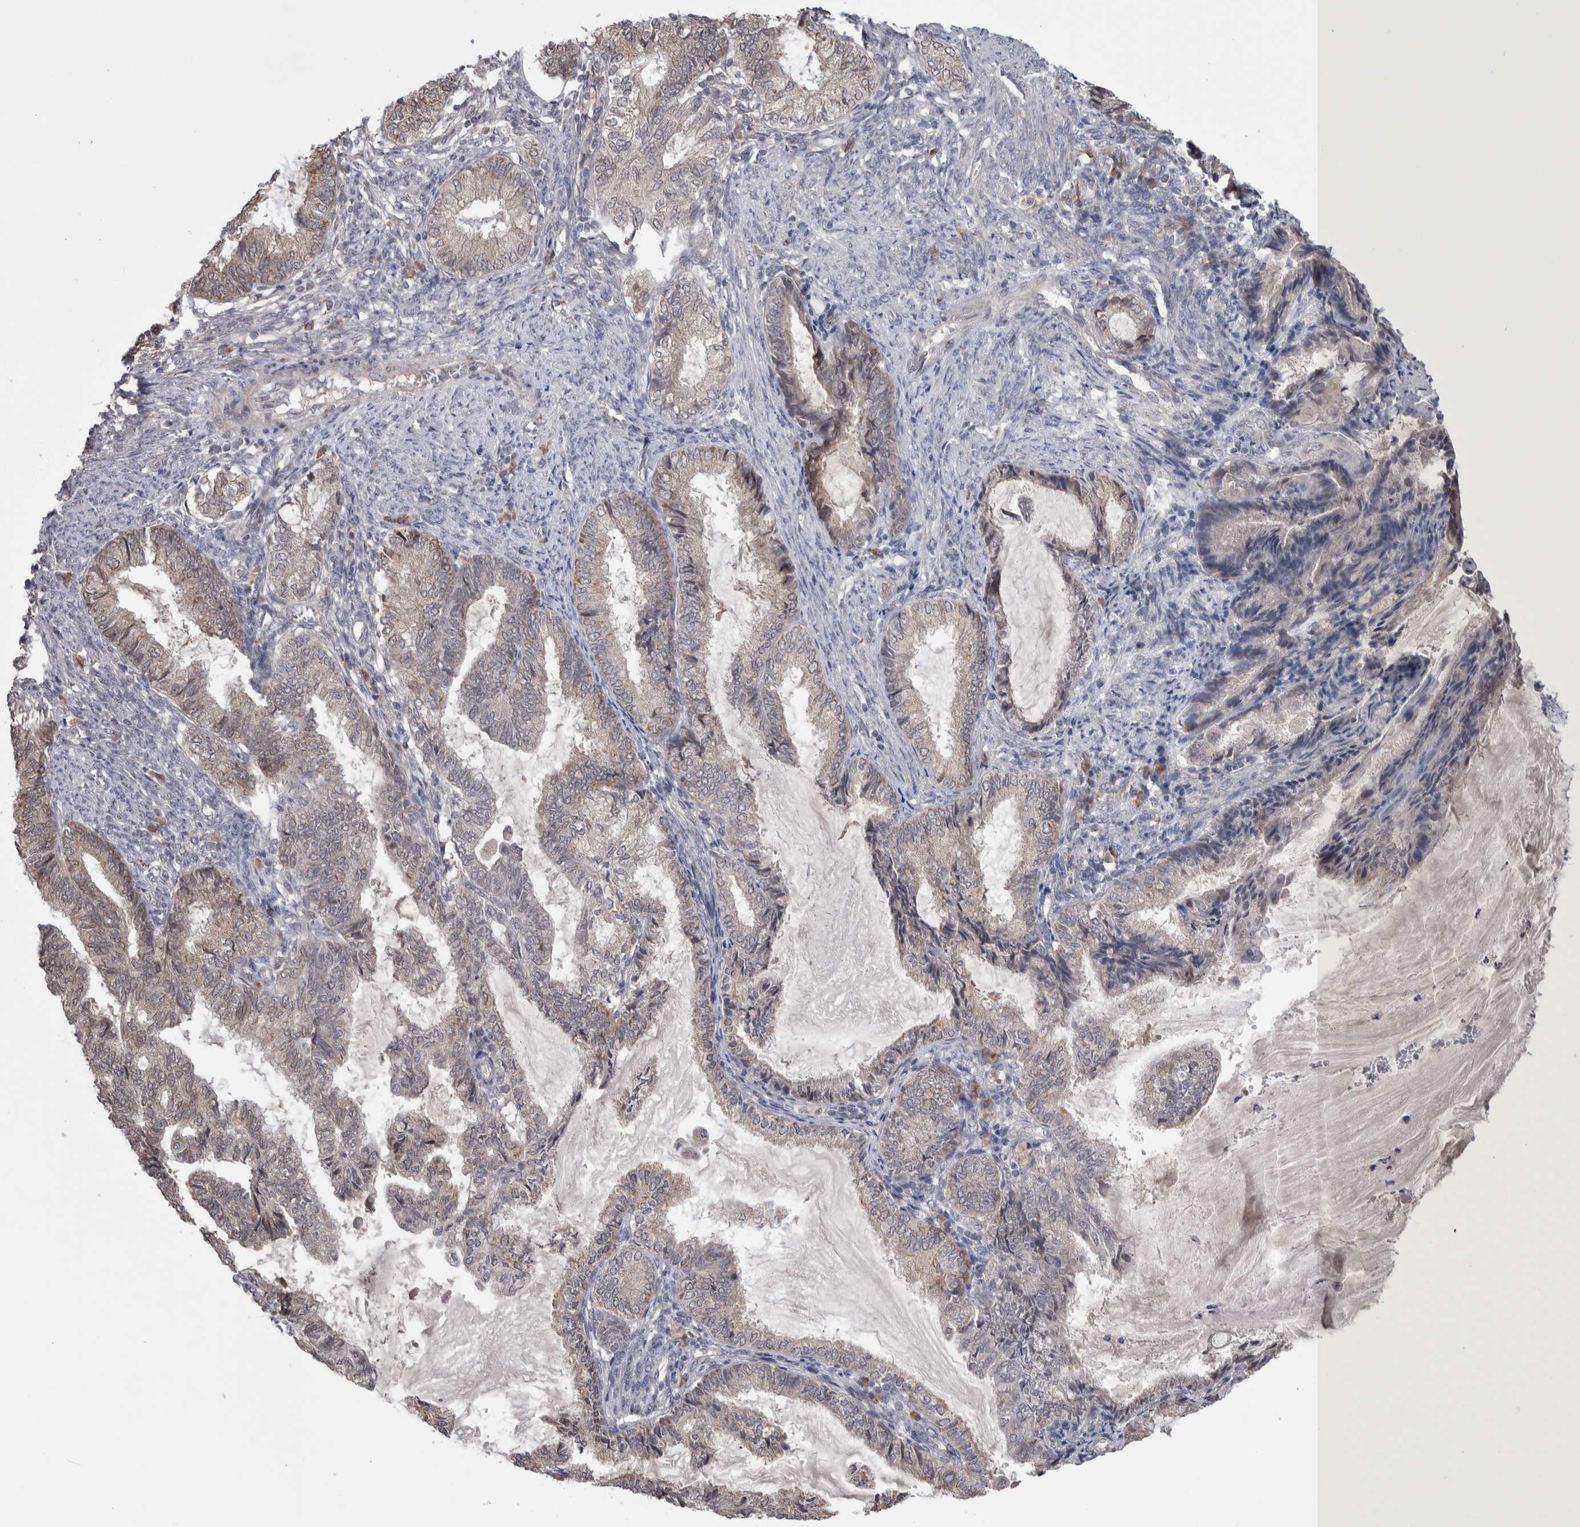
{"staining": {"intensity": "weak", "quantity": "25%-75%", "location": "cytoplasmic/membranous"}, "tissue": "endometrial cancer", "cell_type": "Tumor cells", "image_type": "cancer", "snomed": [{"axis": "morphology", "description": "Adenocarcinoma, NOS"}, {"axis": "topography", "description": "Endometrium"}], "caption": "Immunohistochemical staining of human endometrial cancer (adenocarcinoma) exhibits low levels of weak cytoplasmic/membranous staining in about 25%-75% of tumor cells.", "gene": "CUL2", "patient": {"sex": "female", "age": 86}}